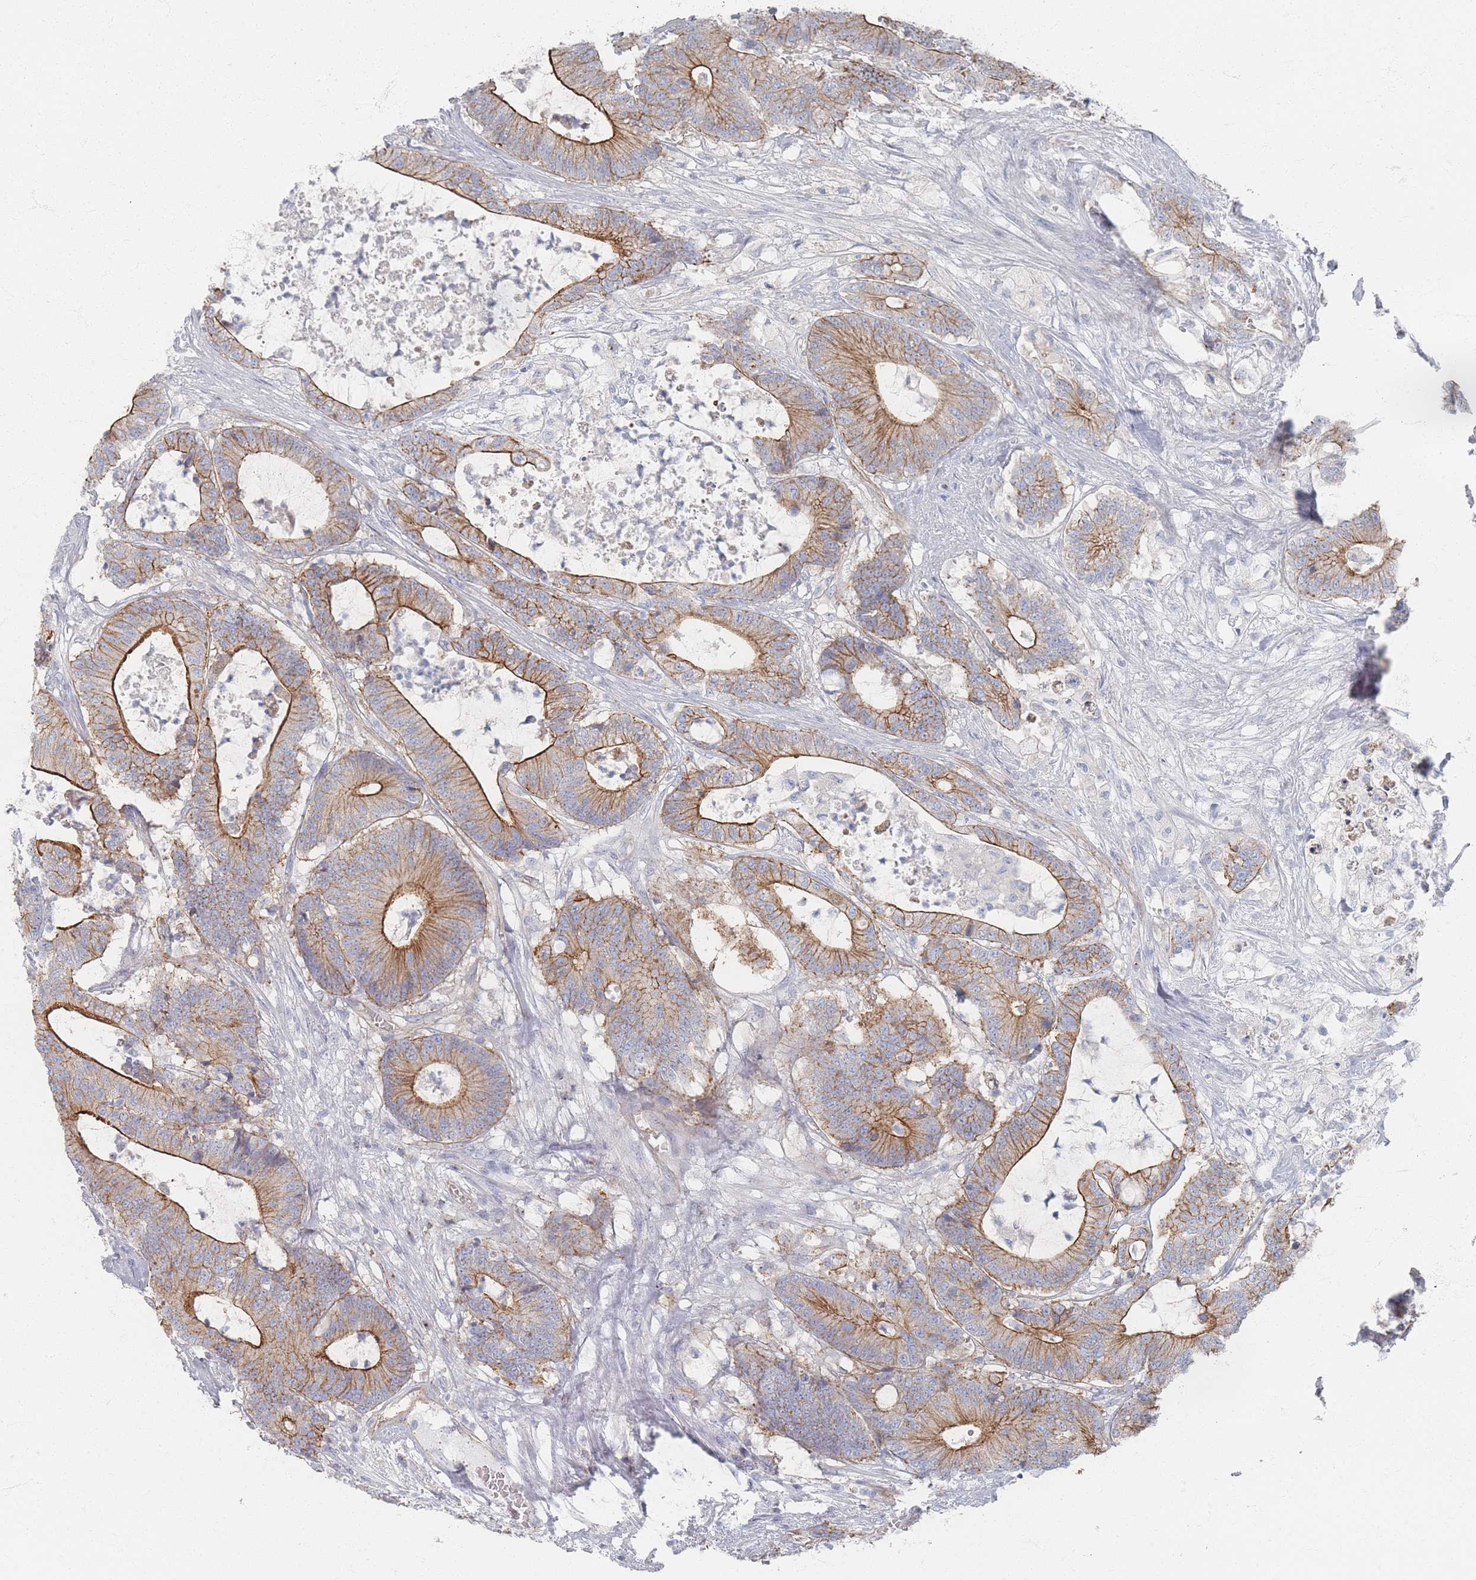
{"staining": {"intensity": "strong", "quantity": "25%-75%", "location": "cytoplasmic/membranous"}, "tissue": "colorectal cancer", "cell_type": "Tumor cells", "image_type": "cancer", "snomed": [{"axis": "morphology", "description": "Adenocarcinoma, NOS"}, {"axis": "topography", "description": "Colon"}], "caption": "Immunohistochemical staining of colorectal cancer displays high levels of strong cytoplasmic/membranous positivity in about 25%-75% of tumor cells.", "gene": "GNB1", "patient": {"sex": "female", "age": 84}}